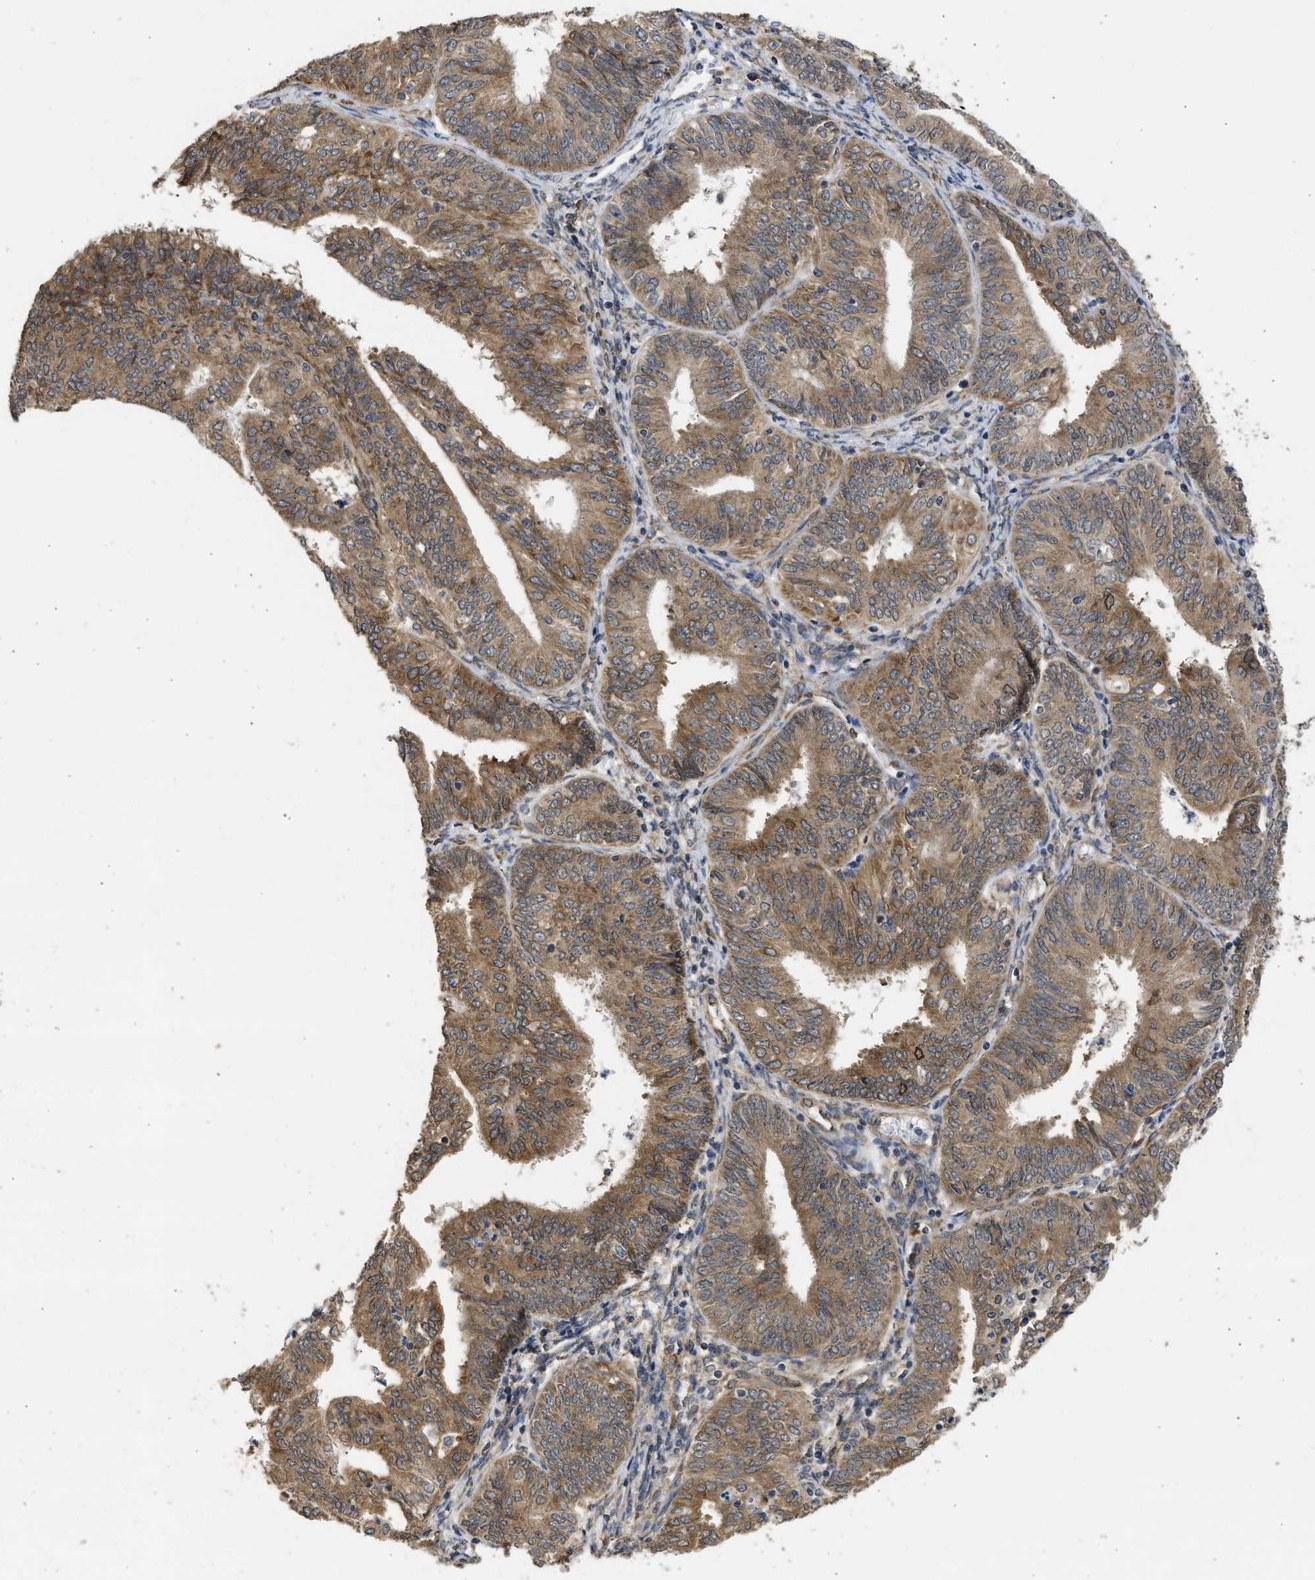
{"staining": {"intensity": "moderate", "quantity": ">75%", "location": "cytoplasmic/membranous"}, "tissue": "endometrial cancer", "cell_type": "Tumor cells", "image_type": "cancer", "snomed": [{"axis": "morphology", "description": "Adenocarcinoma, NOS"}, {"axis": "topography", "description": "Endometrium"}], "caption": "Immunohistochemical staining of endometrial cancer (adenocarcinoma) shows medium levels of moderate cytoplasmic/membranous protein expression in approximately >75% of tumor cells.", "gene": "DNAJC1", "patient": {"sex": "female", "age": 58}}